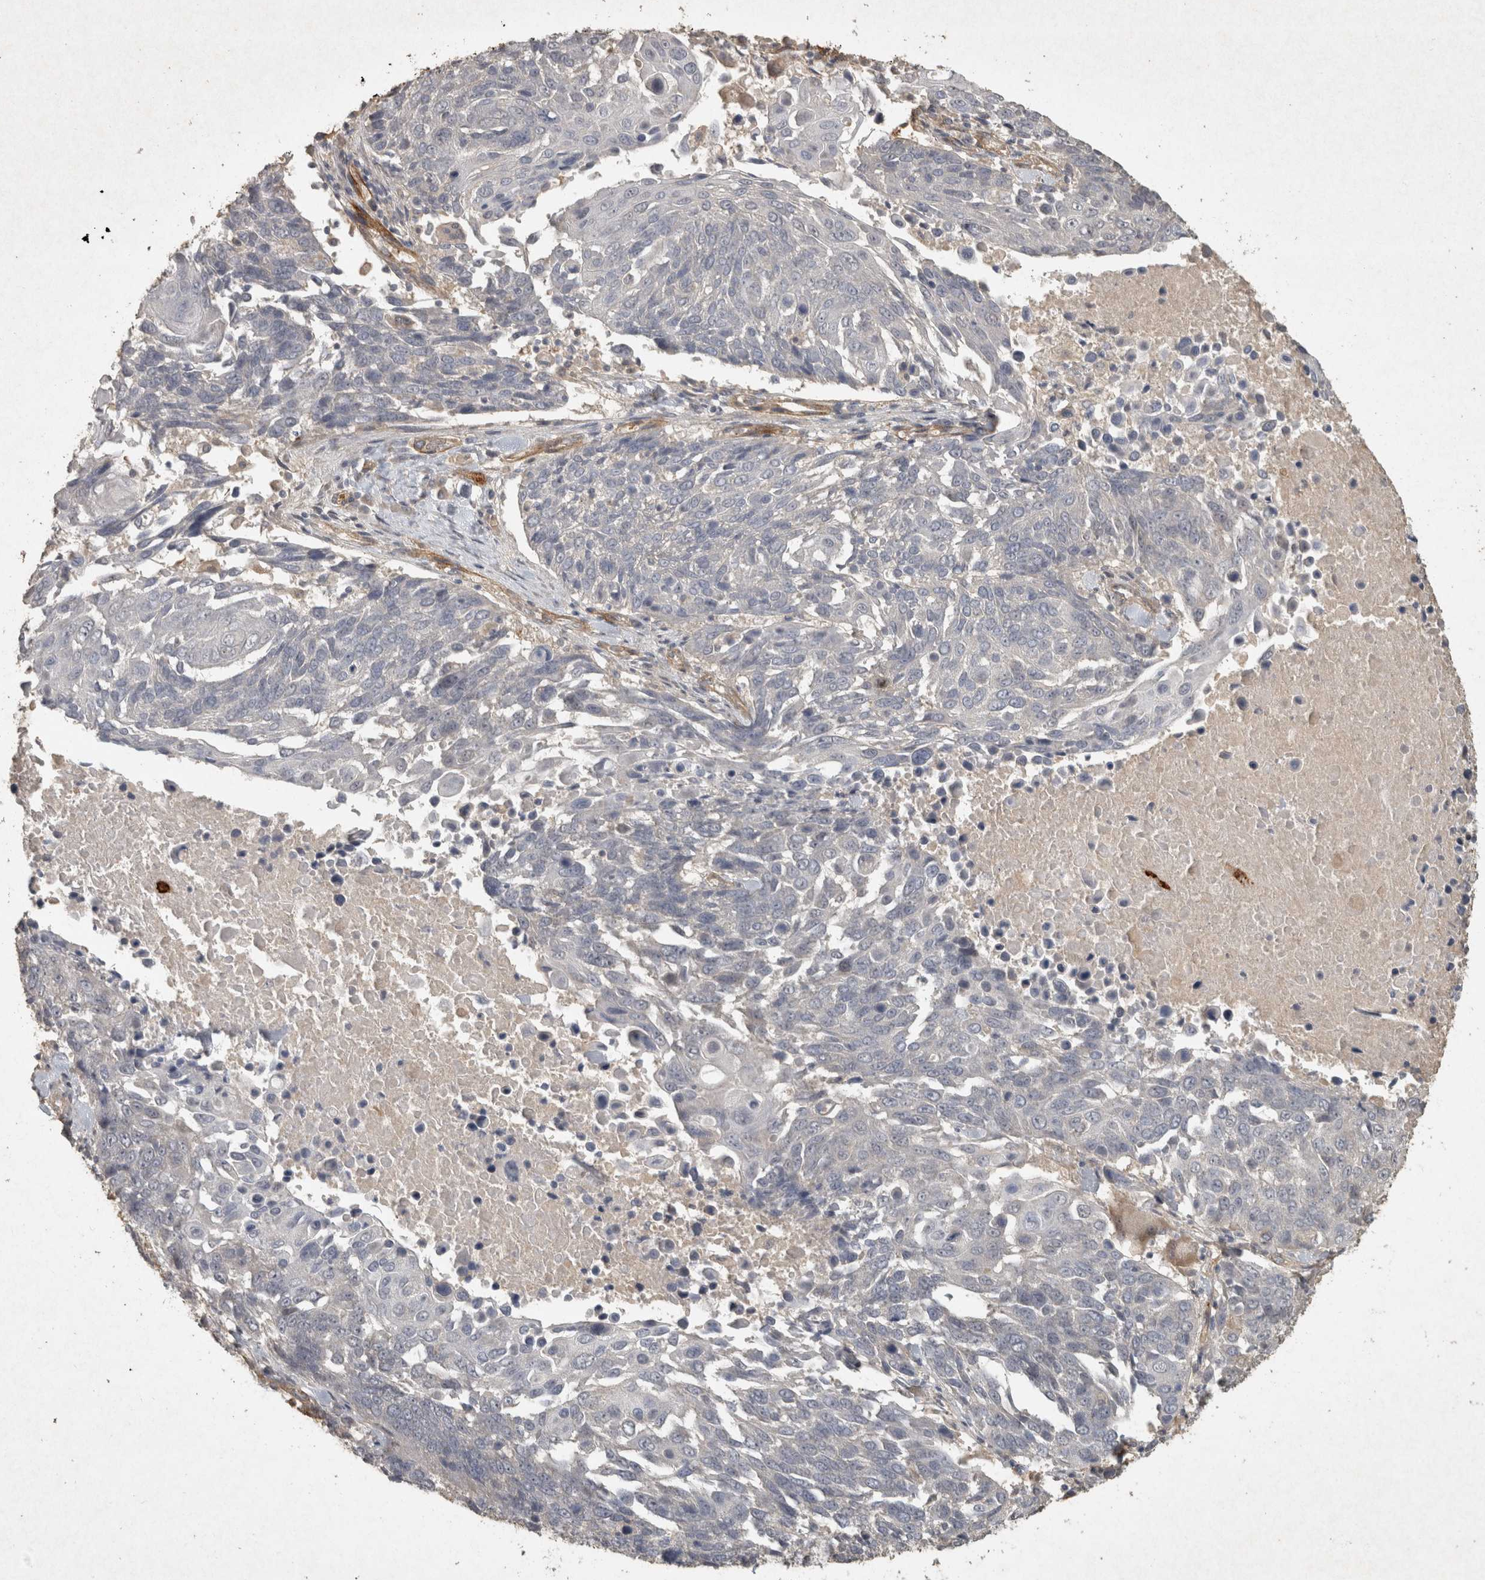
{"staining": {"intensity": "negative", "quantity": "none", "location": "none"}, "tissue": "lung cancer", "cell_type": "Tumor cells", "image_type": "cancer", "snomed": [{"axis": "morphology", "description": "Squamous cell carcinoma, NOS"}, {"axis": "topography", "description": "Lung"}], "caption": "Immunohistochemistry of lung squamous cell carcinoma displays no staining in tumor cells.", "gene": "OSTN", "patient": {"sex": "male", "age": 66}}